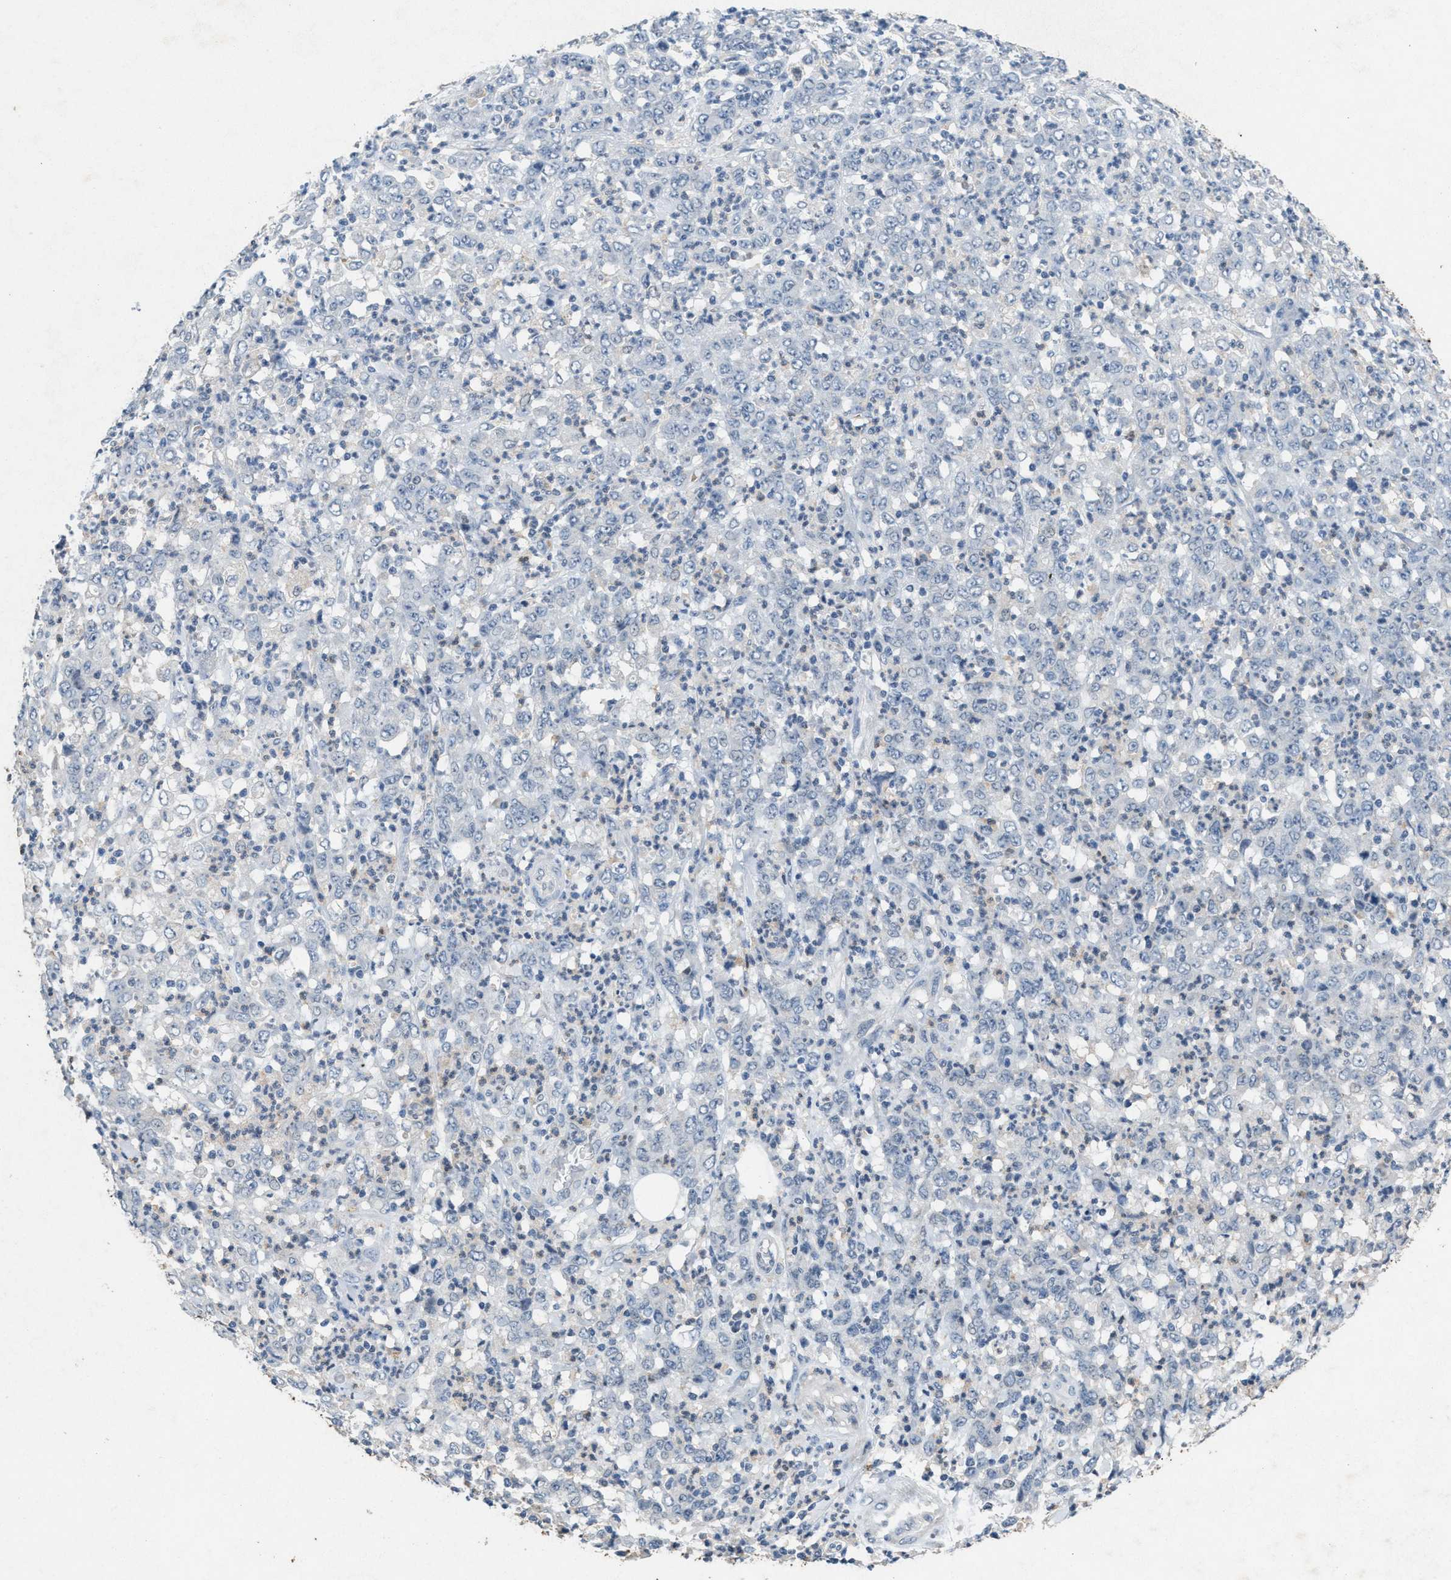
{"staining": {"intensity": "negative", "quantity": "none", "location": "none"}, "tissue": "stomach cancer", "cell_type": "Tumor cells", "image_type": "cancer", "snomed": [{"axis": "morphology", "description": "Adenocarcinoma, NOS"}, {"axis": "topography", "description": "Stomach, lower"}], "caption": "Micrograph shows no significant protein expression in tumor cells of adenocarcinoma (stomach). (DAB (3,3'-diaminobenzidine) IHC with hematoxylin counter stain).", "gene": "SLC5A5", "patient": {"sex": "female", "age": 71}}